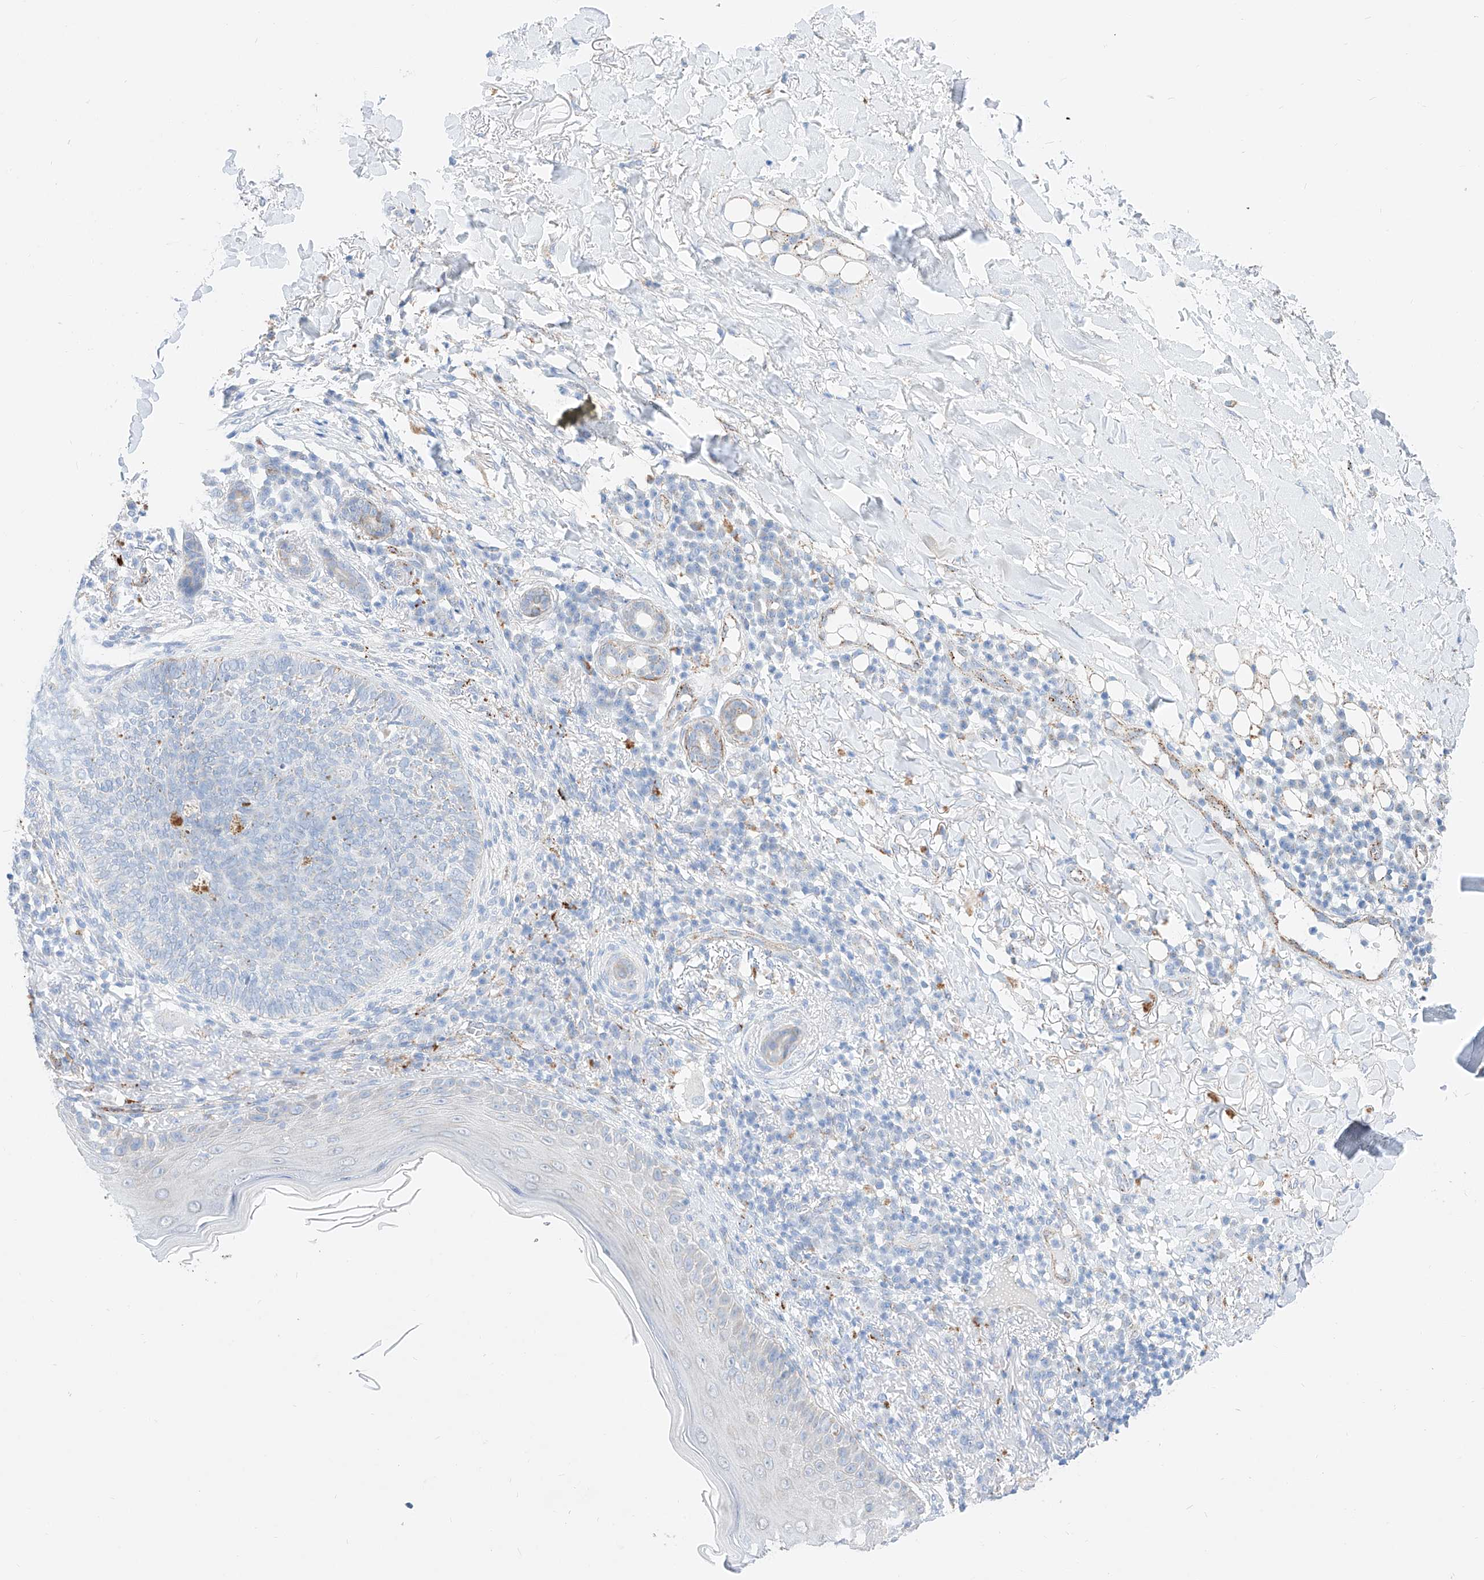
{"staining": {"intensity": "negative", "quantity": "none", "location": "none"}, "tissue": "skin cancer", "cell_type": "Tumor cells", "image_type": "cancer", "snomed": [{"axis": "morphology", "description": "Basal cell carcinoma"}, {"axis": "topography", "description": "Skin"}], "caption": "This is a image of immunohistochemistry (IHC) staining of skin cancer, which shows no positivity in tumor cells.", "gene": "C6orf62", "patient": {"sex": "male", "age": 85}}